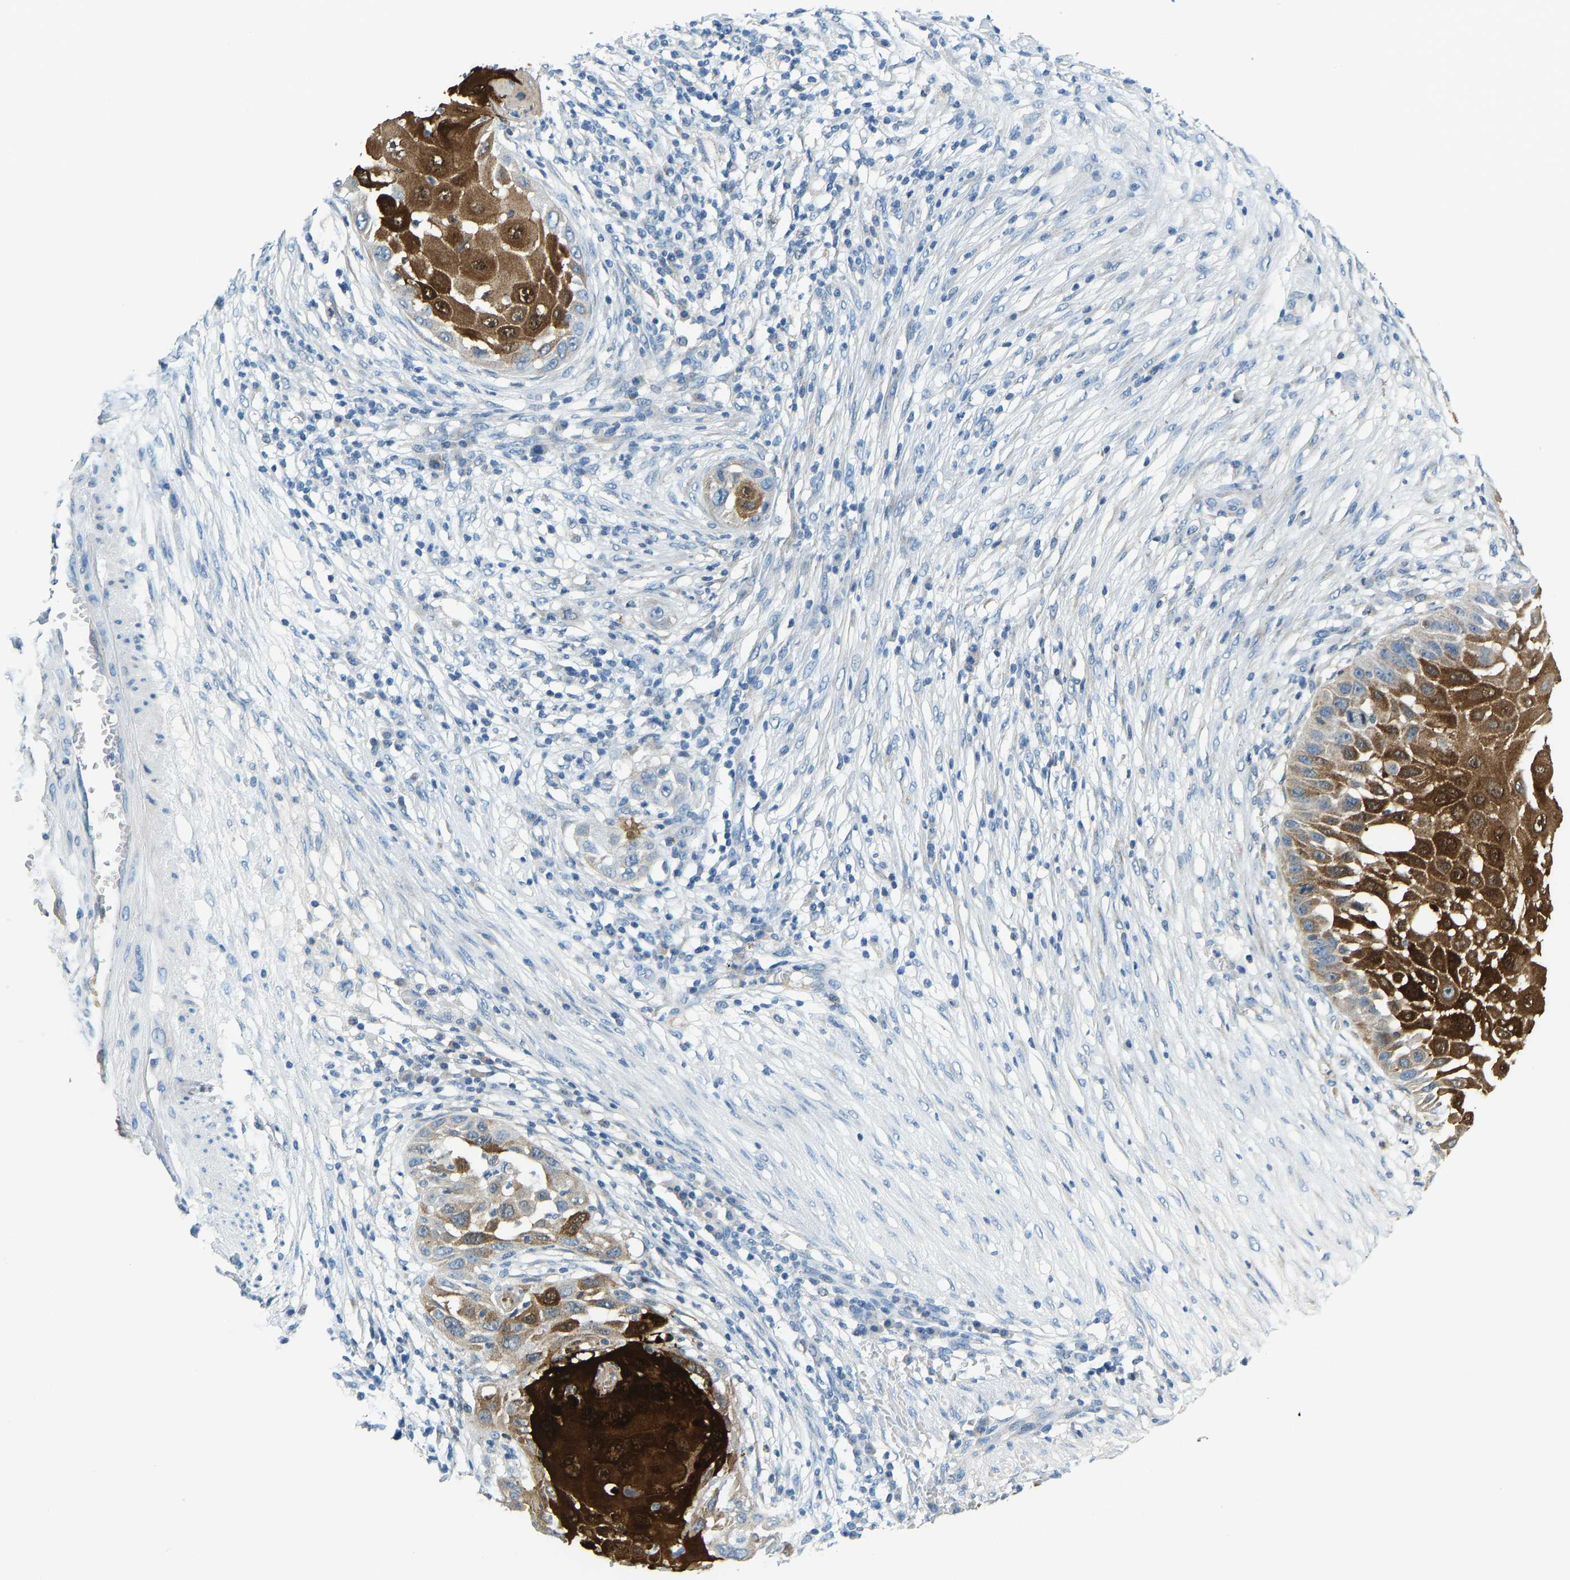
{"staining": {"intensity": "strong", "quantity": ">75%", "location": "cytoplasmic/membranous"}, "tissue": "skin cancer", "cell_type": "Tumor cells", "image_type": "cancer", "snomed": [{"axis": "morphology", "description": "Squamous cell carcinoma, NOS"}, {"axis": "topography", "description": "Skin"}], "caption": "Immunohistochemistry (DAB) staining of human skin squamous cell carcinoma shows strong cytoplasmic/membranous protein staining in about >75% of tumor cells.", "gene": "SERPINB3", "patient": {"sex": "female", "age": 44}}